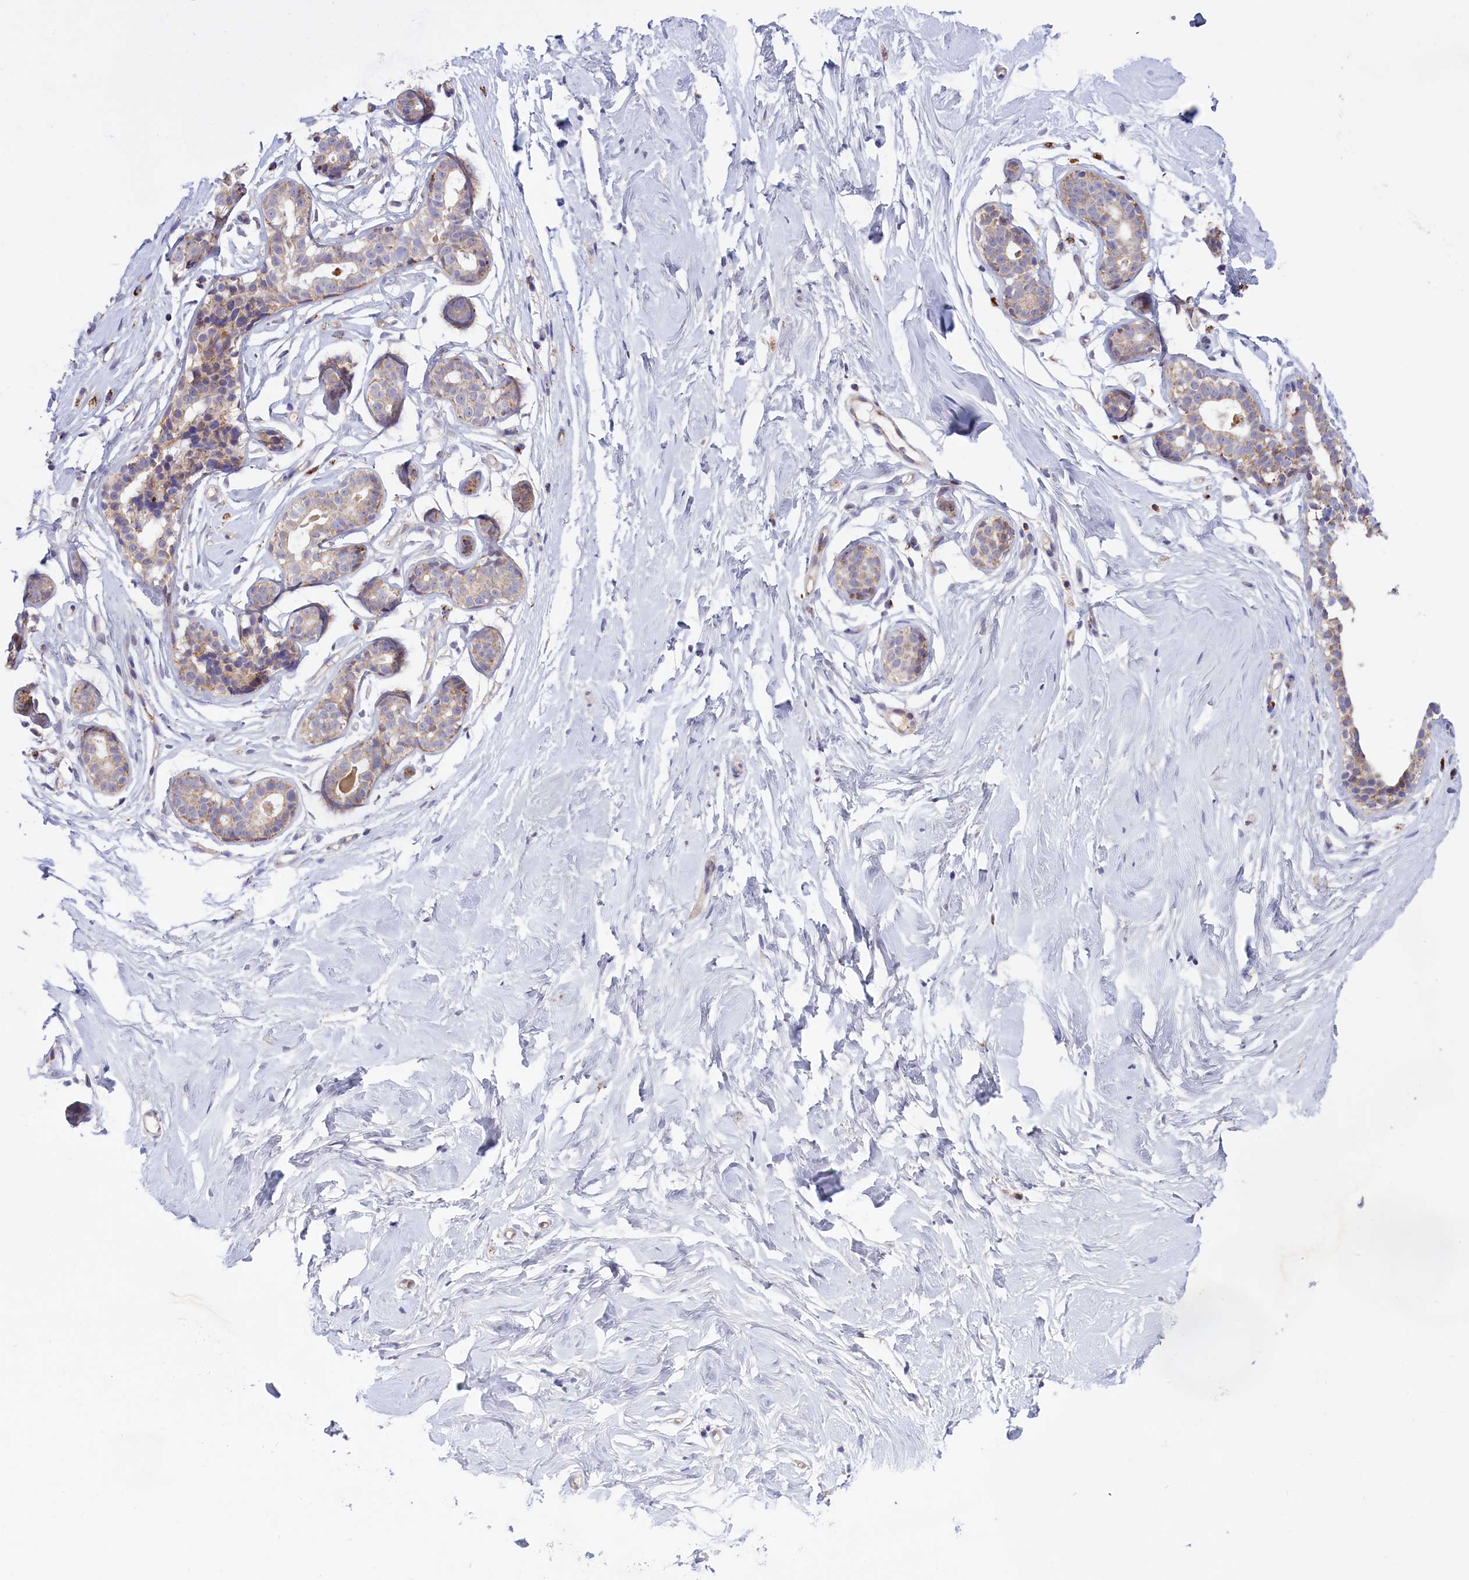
{"staining": {"intensity": "negative", "quantity": "none", "location": "none"}, "tissue": "breast", "cell_type": "Adipocytes", "image_type": "normal", "snomed": [{"axis": "morphology", "description": "Normal tissue, NOS"}, {"axis": "morphology", "description": "Adenoma, NOS"}, {"axis": "topography", "description": "Breast"}], "caption": "This is an immunohistochemistry histopathology image of normal human breast. There is no positivity in adipocytes.", "gene": "FAM149B1", "patient": {"sex": "female", "age": 23}}